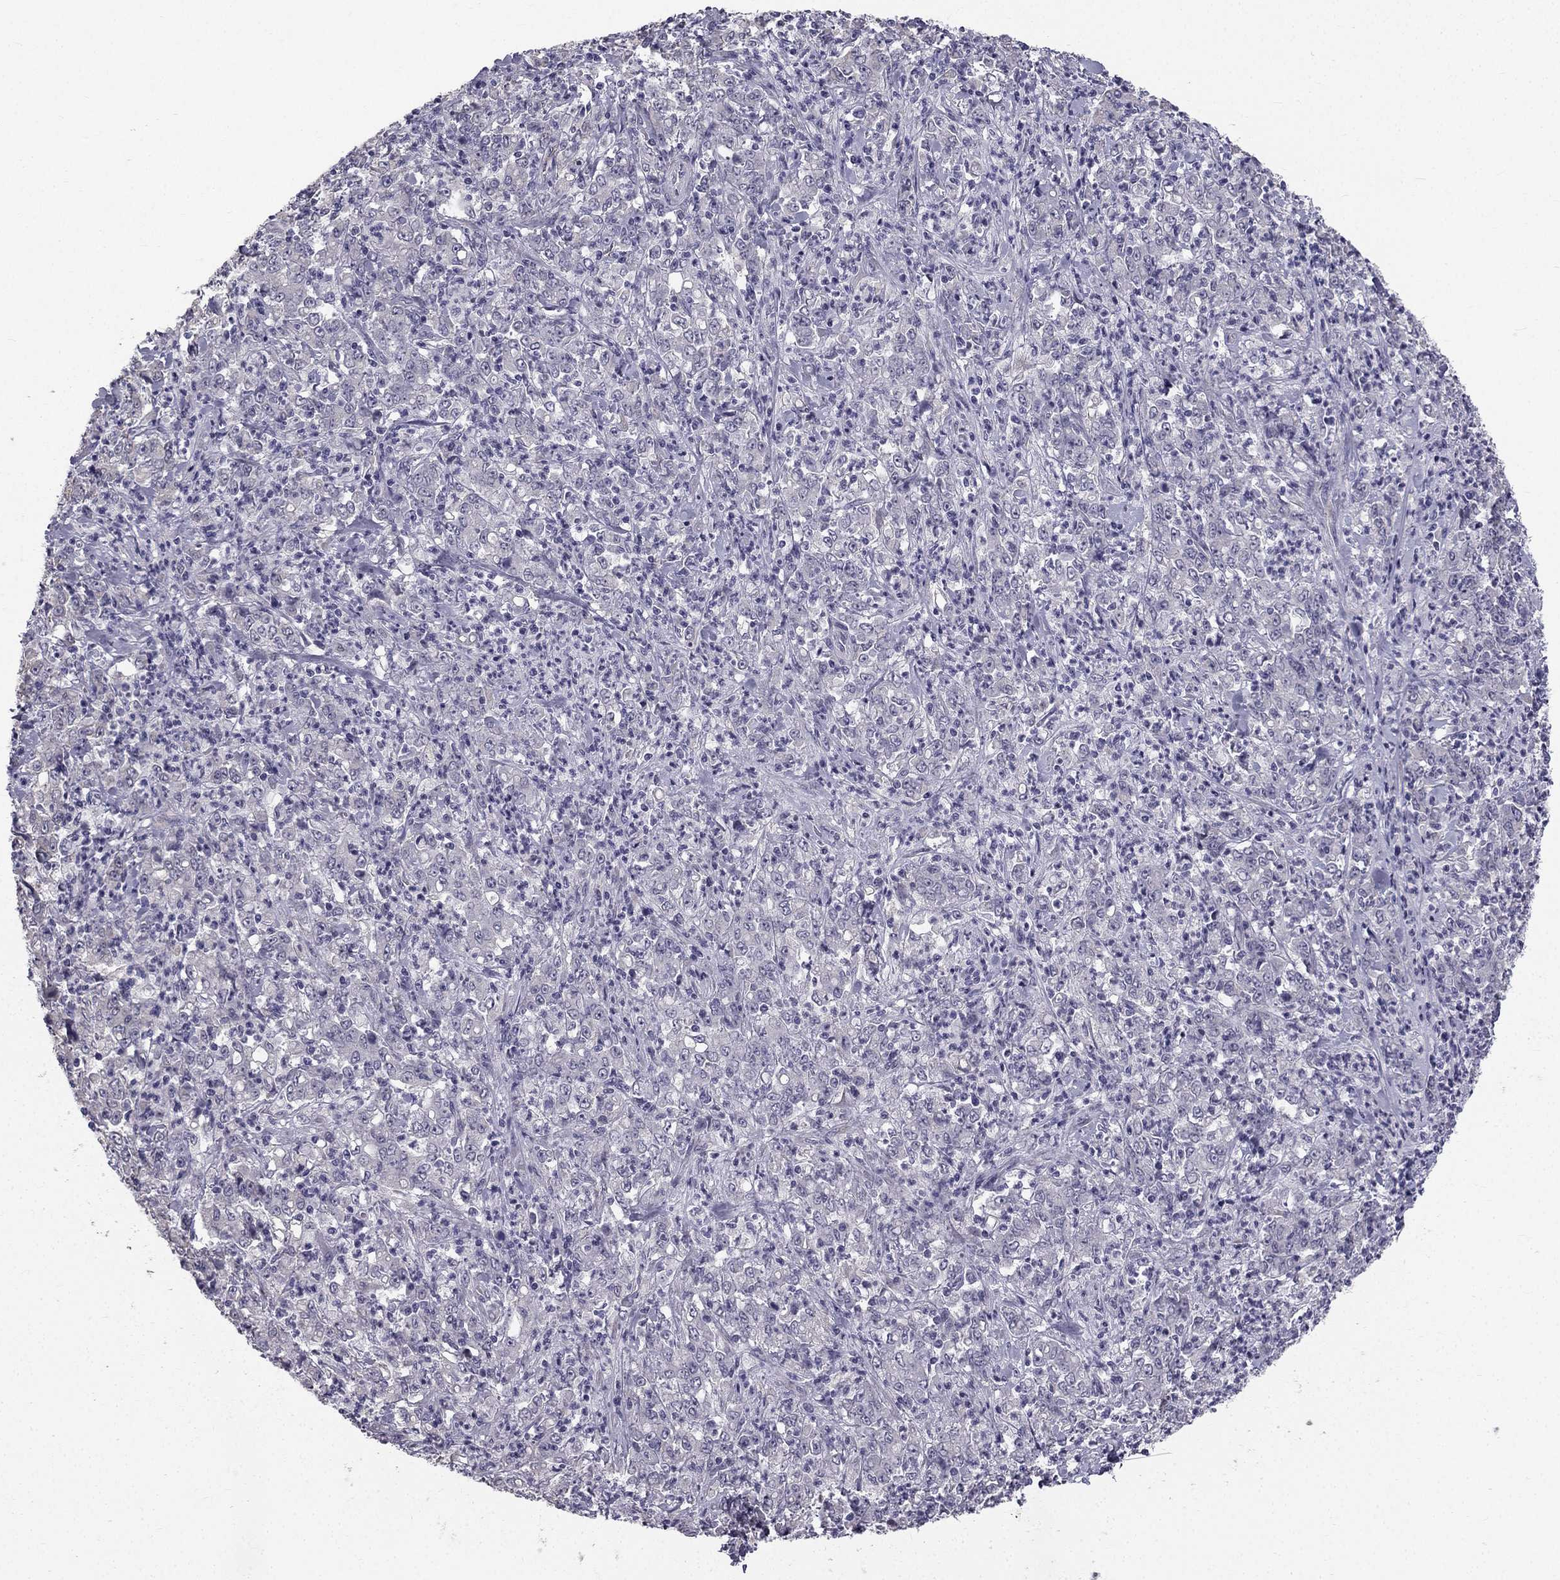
{"staining": {"intensity": "negative", "quantity": "none", "location": "none"}, "tissue": "stomach cancer", "cell_type": "Tumor cells", "image_type": "cancer", "snomed": [{"axis": "morphology", "description": "Adenocarcinoma, NOS"}, {"axis": "topography", "description": "Stomach, lower"}], "caption": "Stomach cancer (adenocarcinoma) was stained to show a protein in brown. There is no significant expression in tumor cells.", "gene": "CCDC40", "patient": {"sex": "female", "age": 71}}